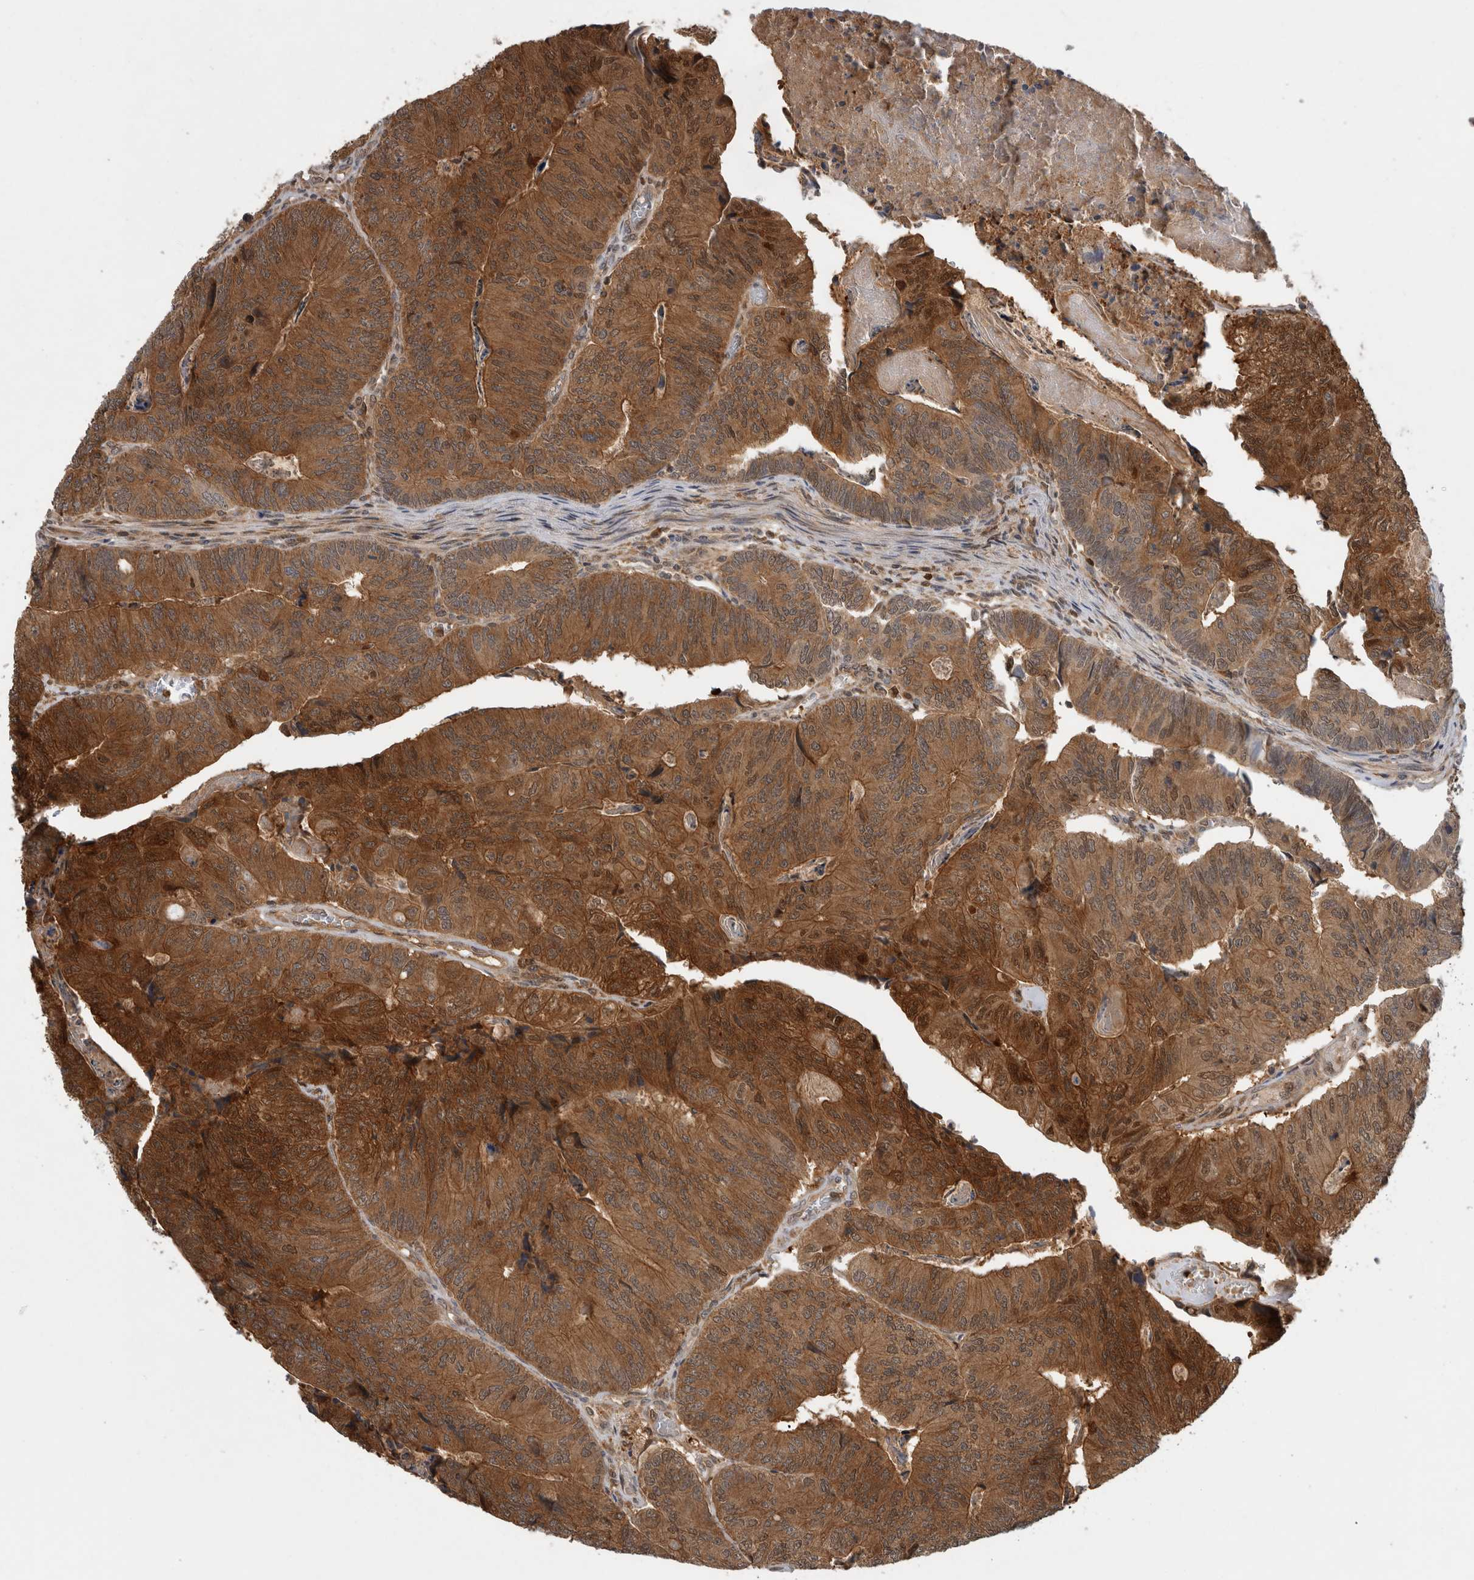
{"staining": {"intensity": "strong", "quantity": ">75%", "location": "cytoplasmic/membranous"}, "tissue": "colorectal cancer", "cell_type": "Tumor cells", "image_type": "cancer", "snomed": [{"axis": "morphology", "description": "Adenocarcinoma, NOS"}, {"axis": "topography", "description": "Colon"}], "caption": "Brown immunohistochemical staining in human adenocarcinoma (colorectal) exhibits strong cytoplasmic/membranous staining in approximately >75% of tumor cells.", "gene": "ASTN2", "patient": {"sex": "female", "age": 67}}